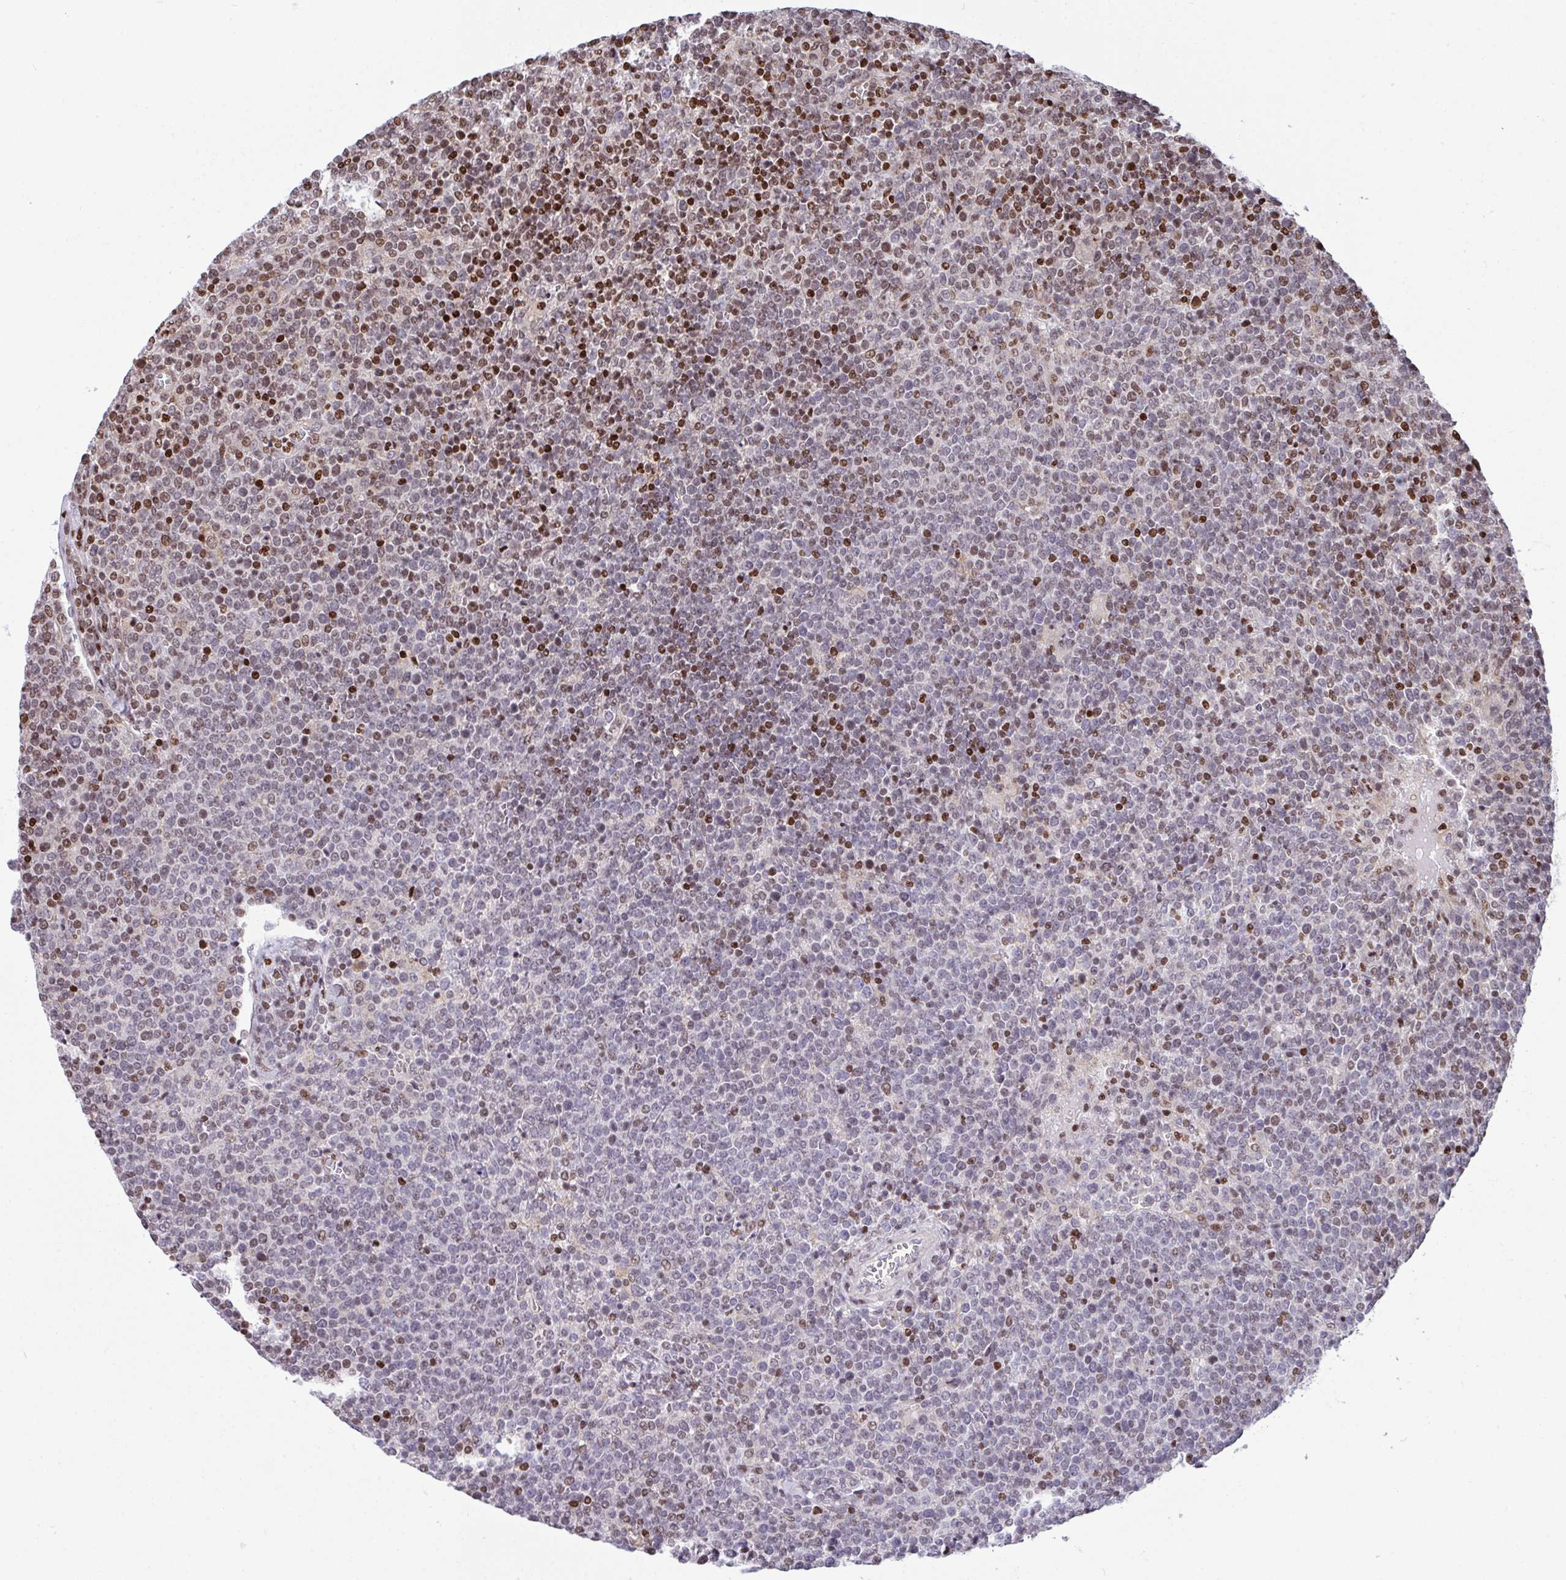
{"staining": {"intensity": "moderate", "quantity": "25%-75%", "location": "nuclear"}, "tissue": "lymphoma", "cell_type": "Tumor cells", "image_type": "cancer", "snomed": [{"axis": "morphology", "description": "Malignant lymphoma, non-Hodgkin's type, High grade"}, {"axis": "topography", "description": "Lymph node"}], "caption": "A histopathology image of malignant lymphoma, non-Hodgkin's type (high-grade) stained for a protein exhibits moderate nuclear brown staining in tumor cells.", "gene": "RAPGEF5", "patient": {"sex": "male", "age": 61}}